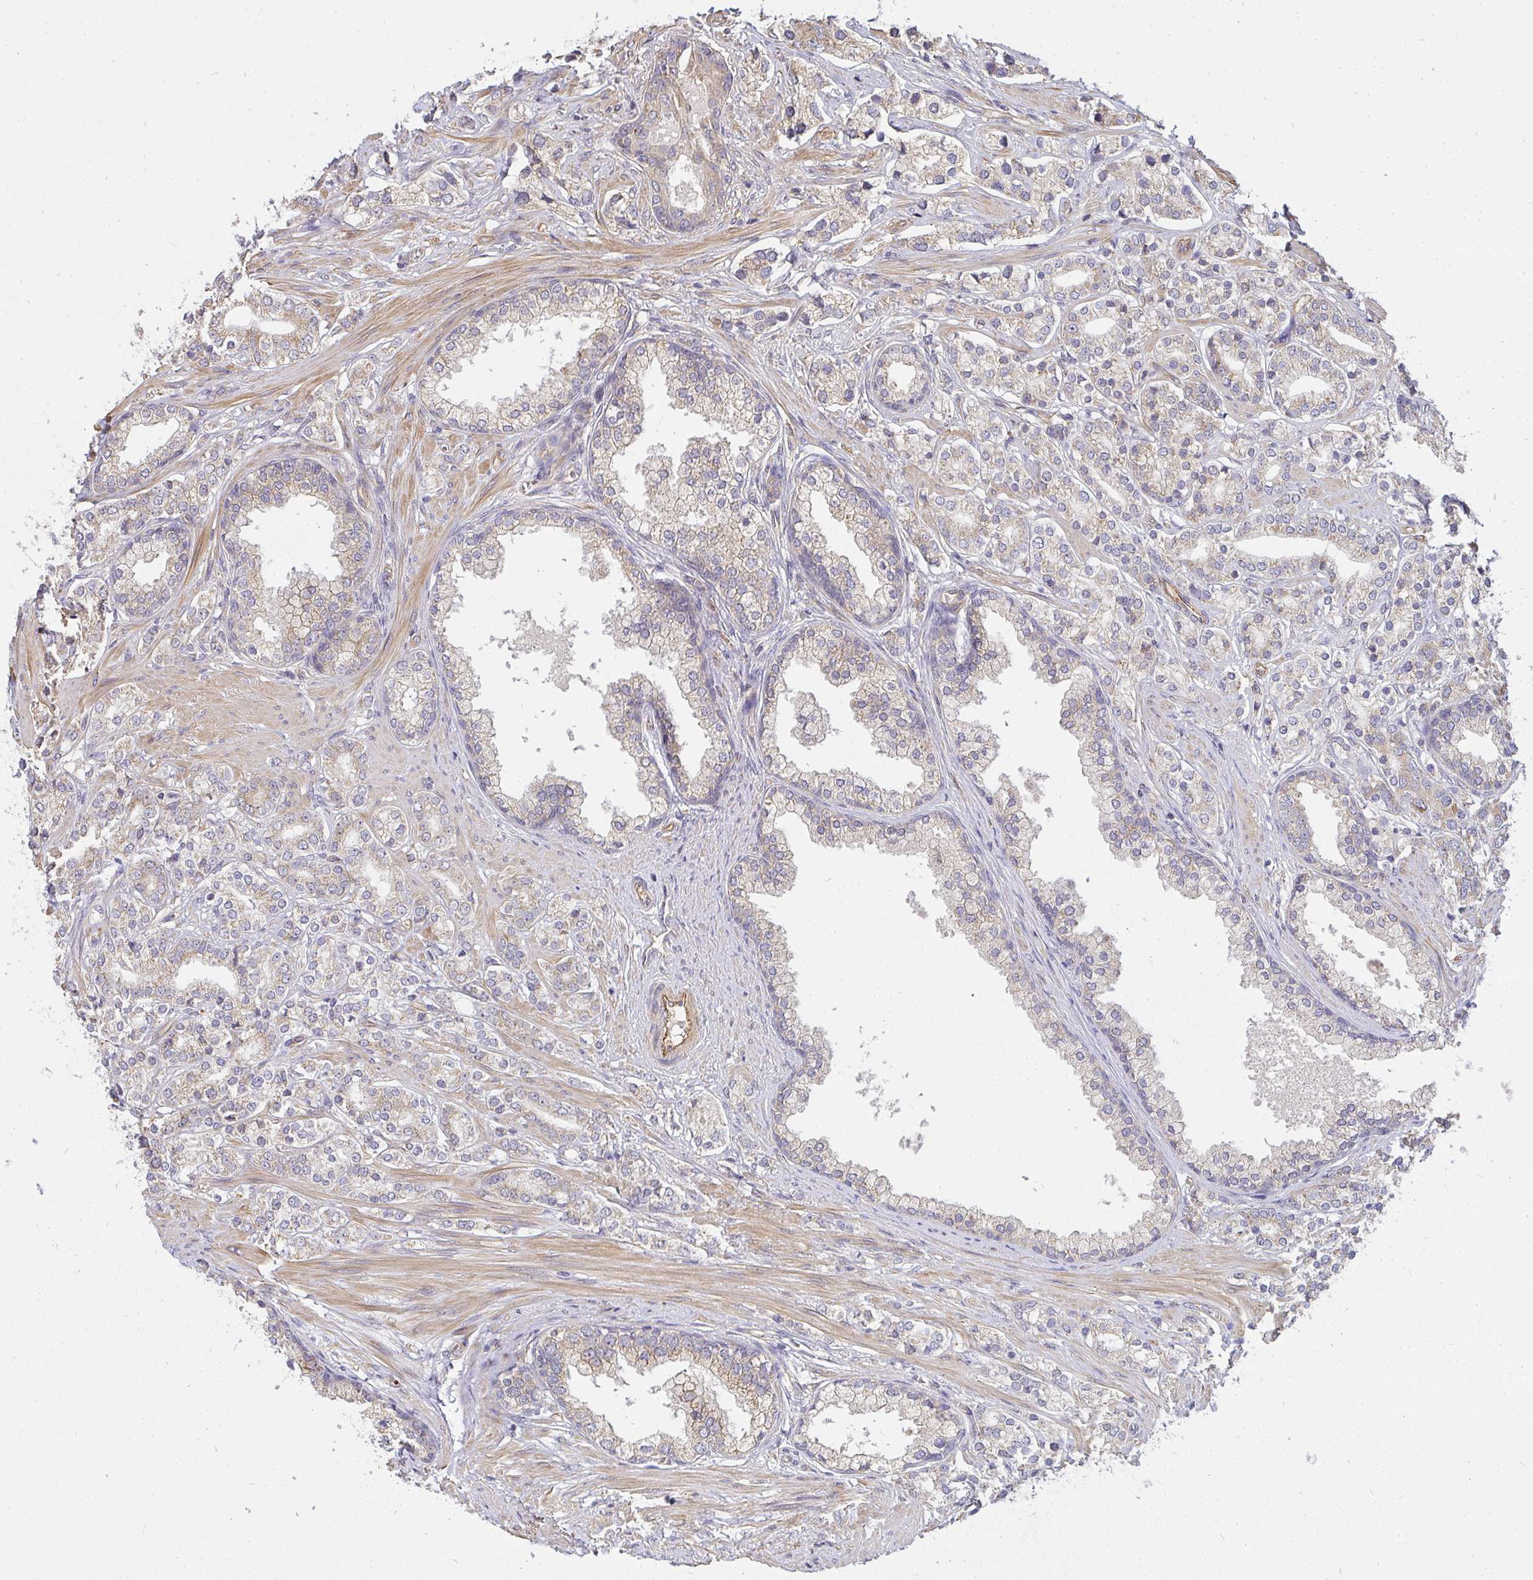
{"staining": {"intensity": "weak", "quantity": ">75%", "location": "cytoplasmic/membranous"}, "tissue": "prostate cancer", "cell_type": "Tumor cells", "image_type": "cancer", "snomed": [{"axis": "morphology", "description": "Adenocarcinoma, High grade"}, {"axis": "topography", "description": "Prostate"}], "caption": "High-grade adenocarcinoma (prostate) stained with a brown dye demonstrates weak cytoplasmic/membranous positive staining in about >75% of tumor cells.", "gene": "B4GALT6", "patient": {"sex": "male", "age": 58}}